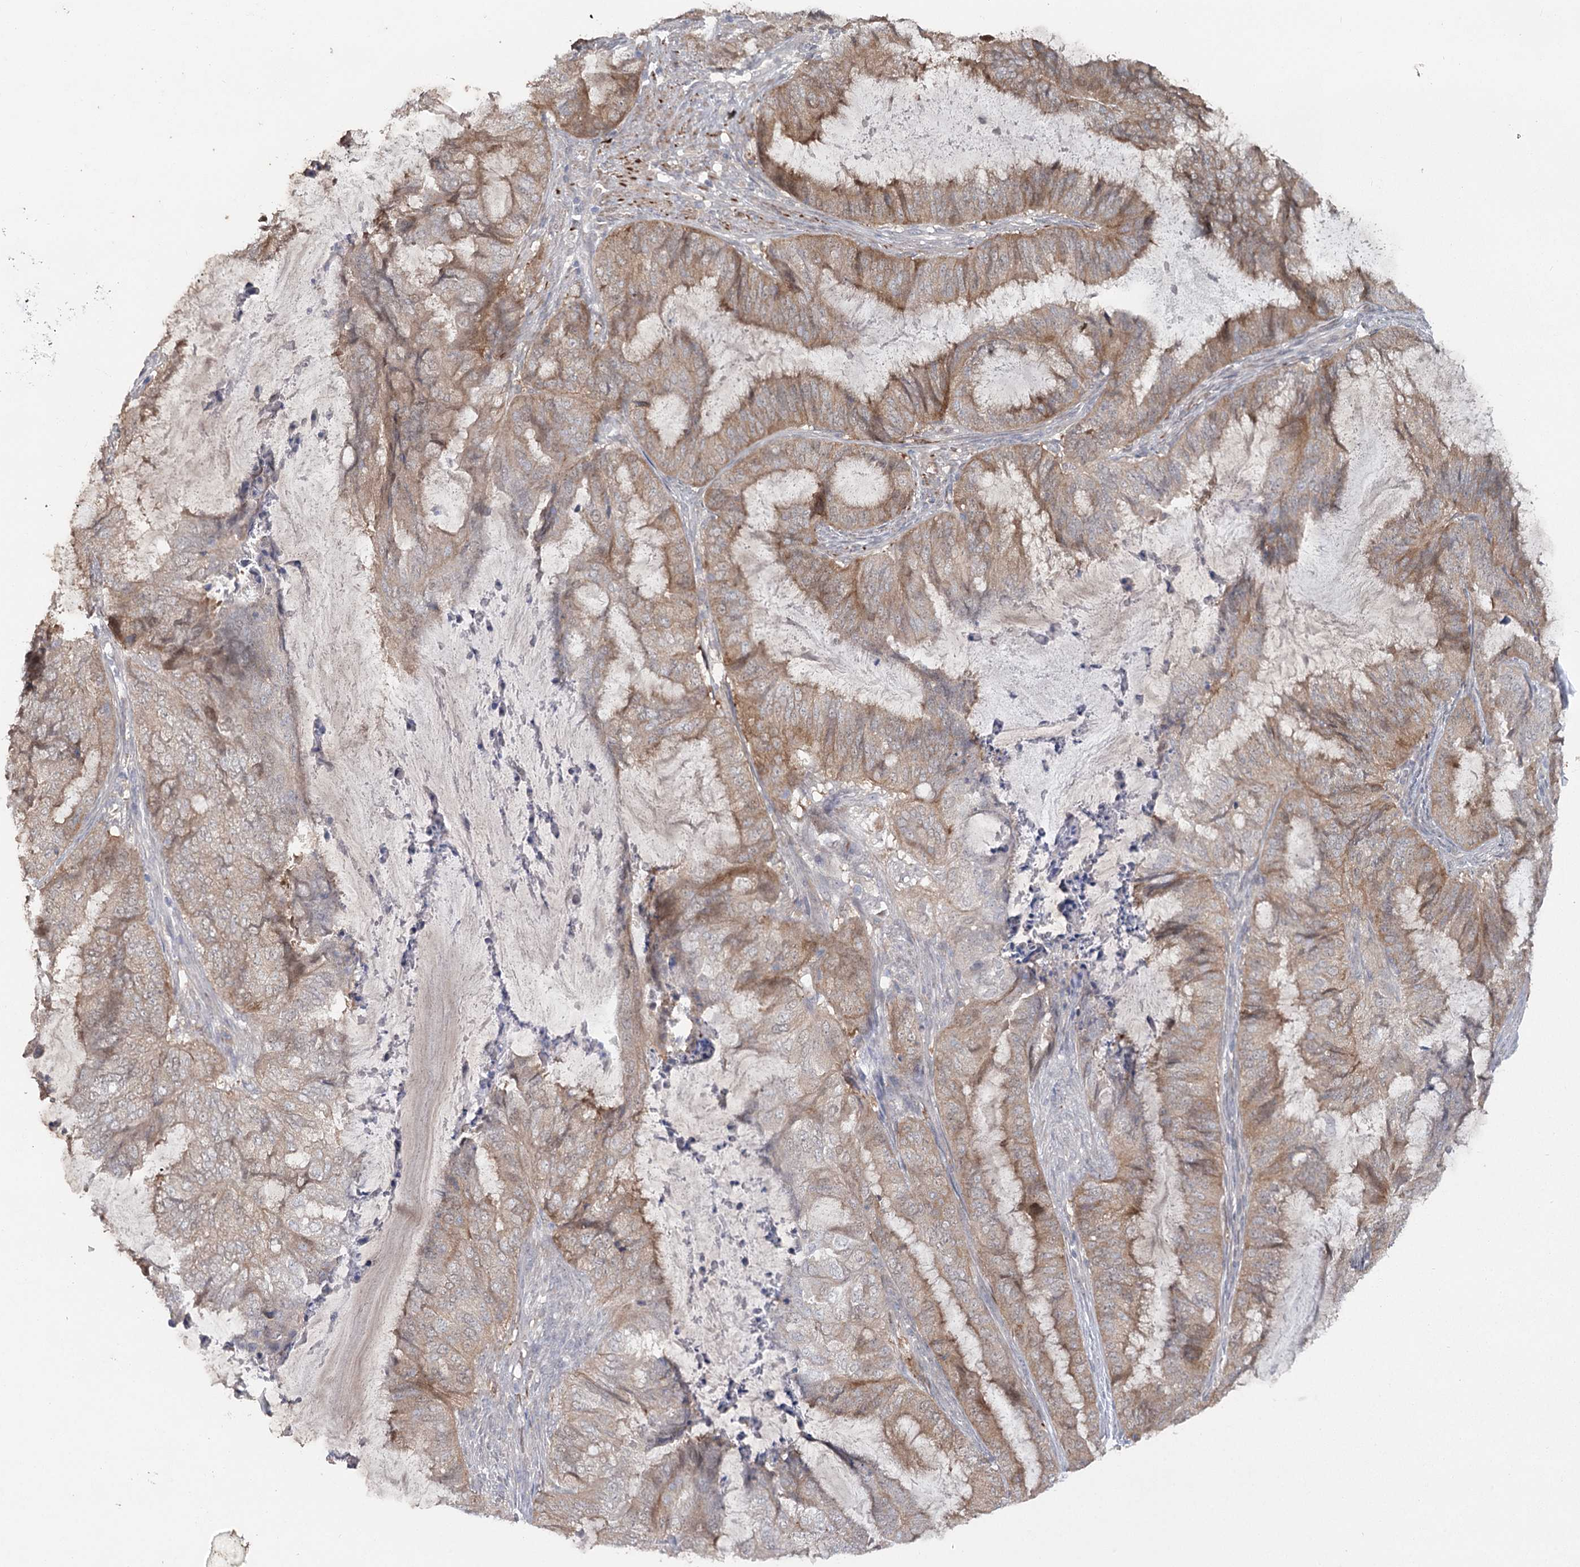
{"staining": {"intensity": "moderate", "quantity": ">75%", "location": "cytoplasmic/membranous"}, "tissue": "endometrial cancer", "cell_type": "Tumor cells", "image_type": "cancer", "snomed": [{"axis": "morphology", "description": "Adenocarcinoma, NOS"}, {"axis": "topography", "description": "Endometrium"}], "caption": "An IHC histopathology image of neoplastic tissue is shown. Protein staining in brown shows moderate cytoplasmic/membranous positivity in endometrial cancer within tumor cells. The protein of interest is stained brown, and the nuclei are stained in blue (DAB (3,3'-diaminobenzidine) IHC with brightfield microscopy, high magnification).", "gene": "MAP3K13", "patient": {"sex": "female", "age": 51}}